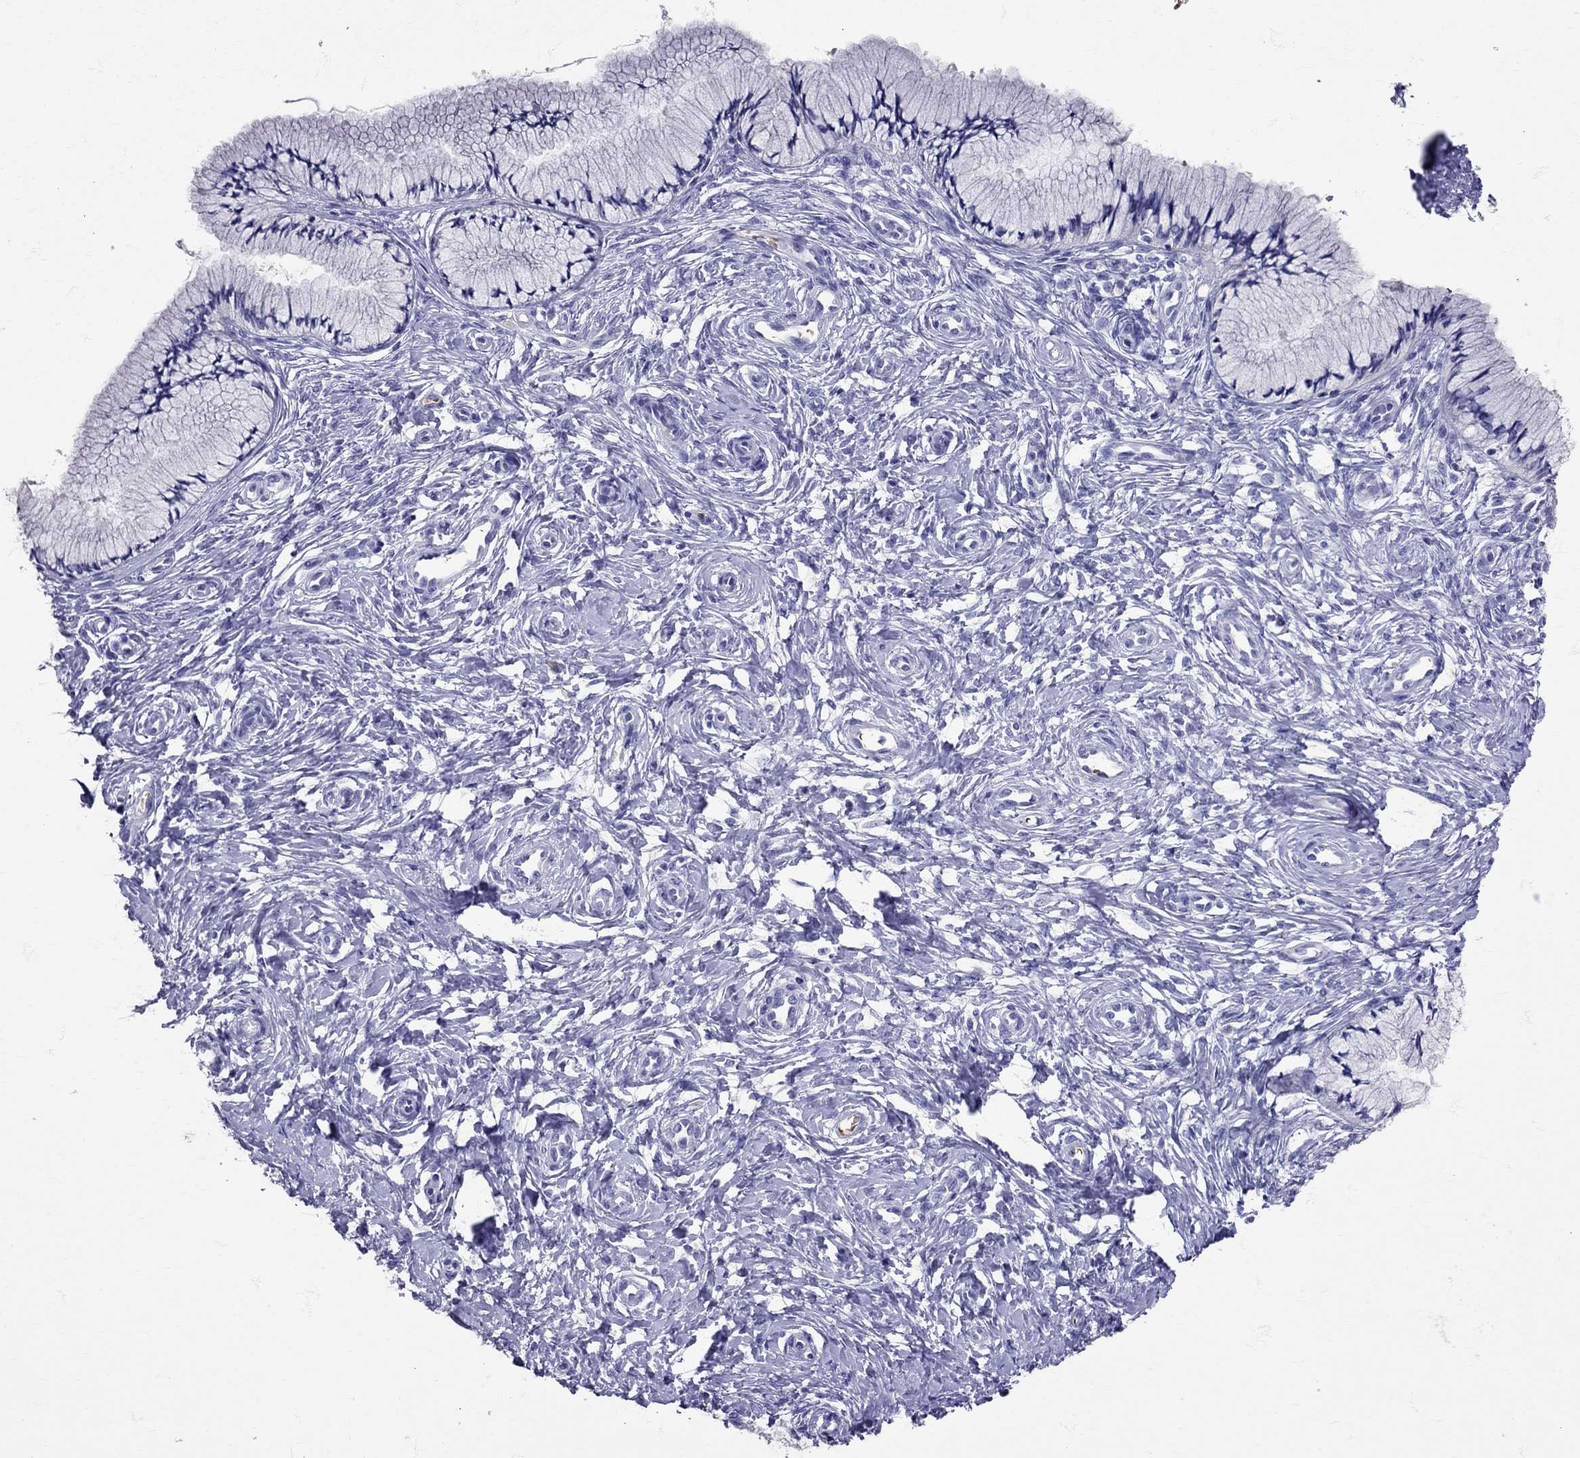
{"staining": {"intensity": "negative", "quantity": "none", "location": "none"}, "tissue": "cervix", "cell_type": "Glandular cells", "image_type": "normal", "snomed": [{"axis": "morphology", "description": "Normal tissue, NOS"}, {"axis": "topography", "description": "Cervix"}], "caption": "This micrograph is of benign cervix stained with IHC to label a protein in brown with the nuclei are counter-stained blue. There is no positivity in glandular cells. (Stains: DAB (3,3'-diaminobenzidine) immunohistochemistry with hematoxylin counter stain, Microscopy: brightfield microscopy at high magnification).", "gene": "TBR1", "patient": {"sex": "female", "age": 37}}